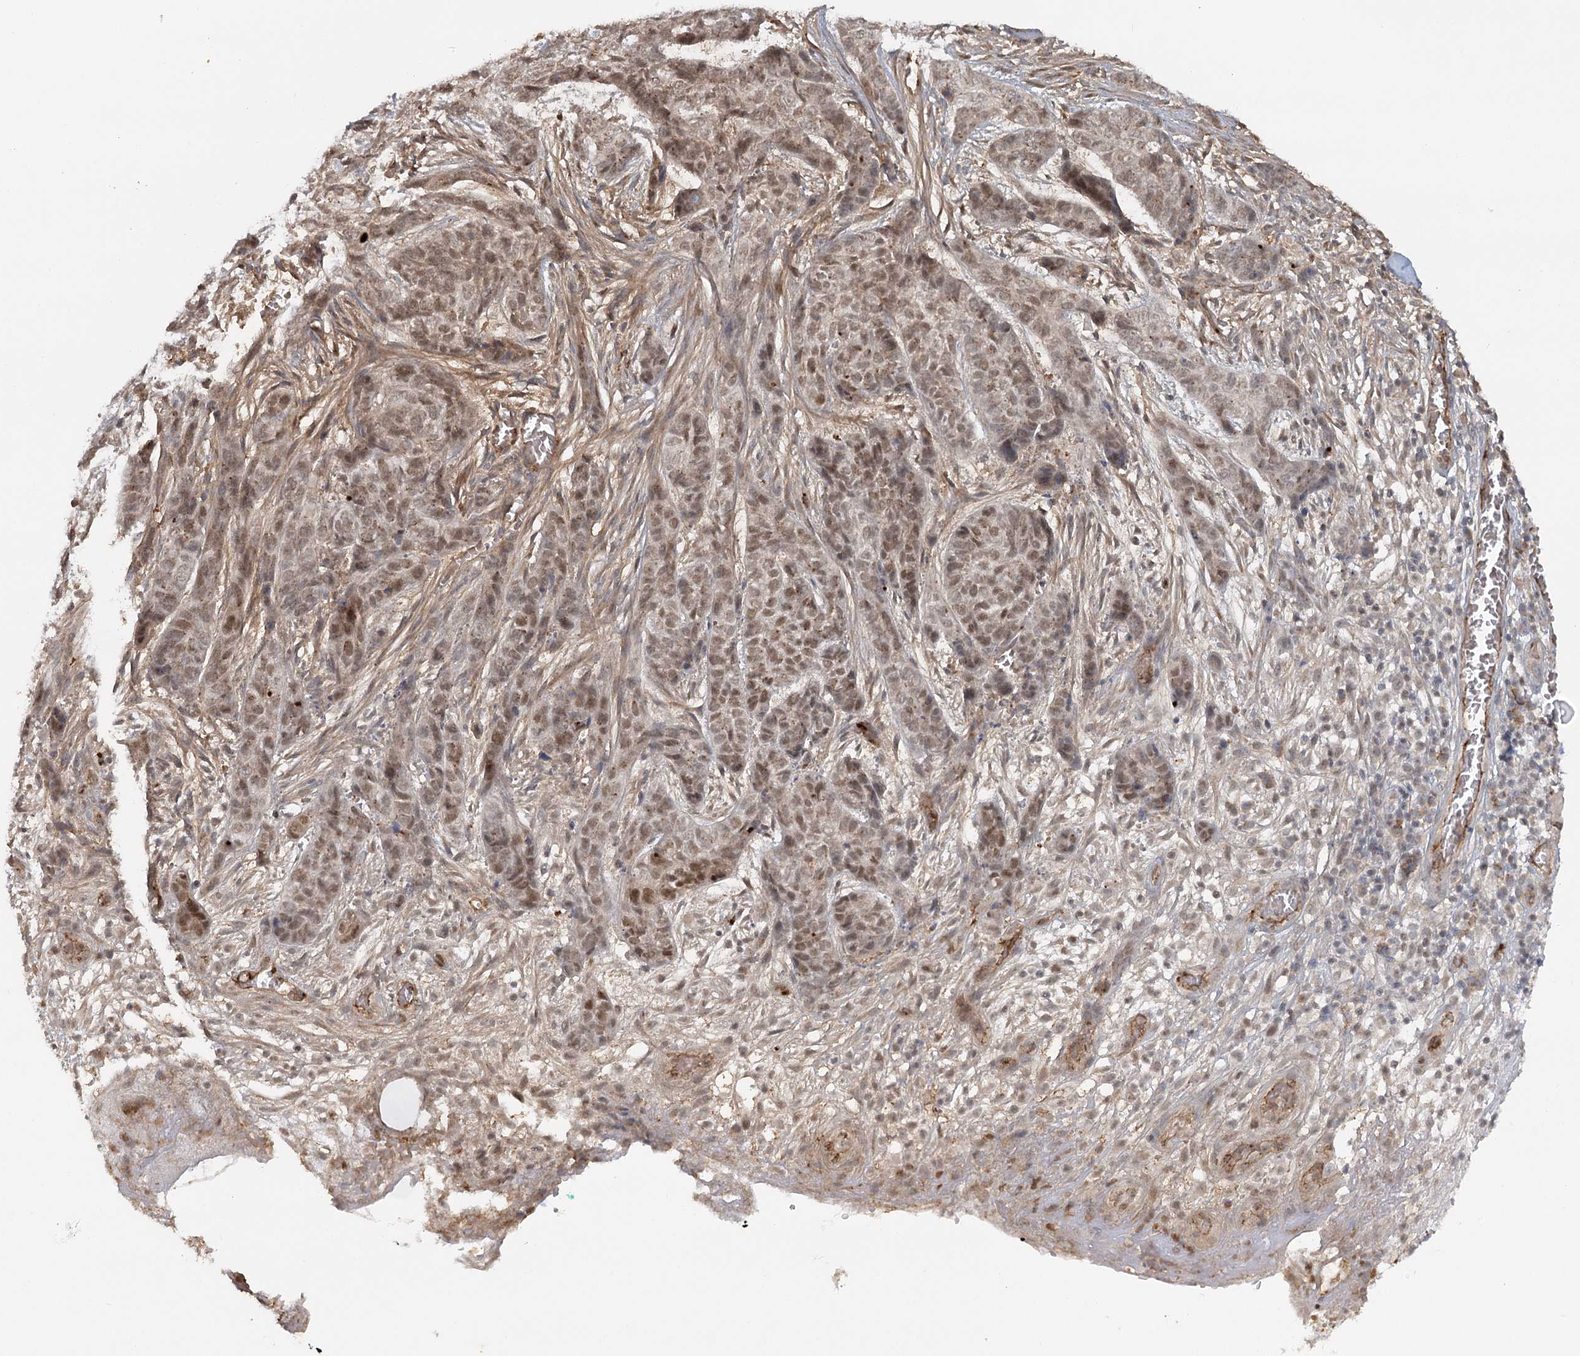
{"staining": {"intensity": "weak", "quantity": ">75%", "location": "nuclear"}, "tissue": "skin cancer", "cell_type": "Tumor cells", "image_type": "cancer", "snomed": [{"axis": "morphology", "description": "Basal cell carcinoma"}, {"axis": "topography", "description": "Skin"}], "caption": "A brown stain labels weak nuclear expression of a protein in basal cell carcinoma (skin) tumor cells.", "gene": "KBTBD4", "patient": {"sex": "female", "age": 64}}